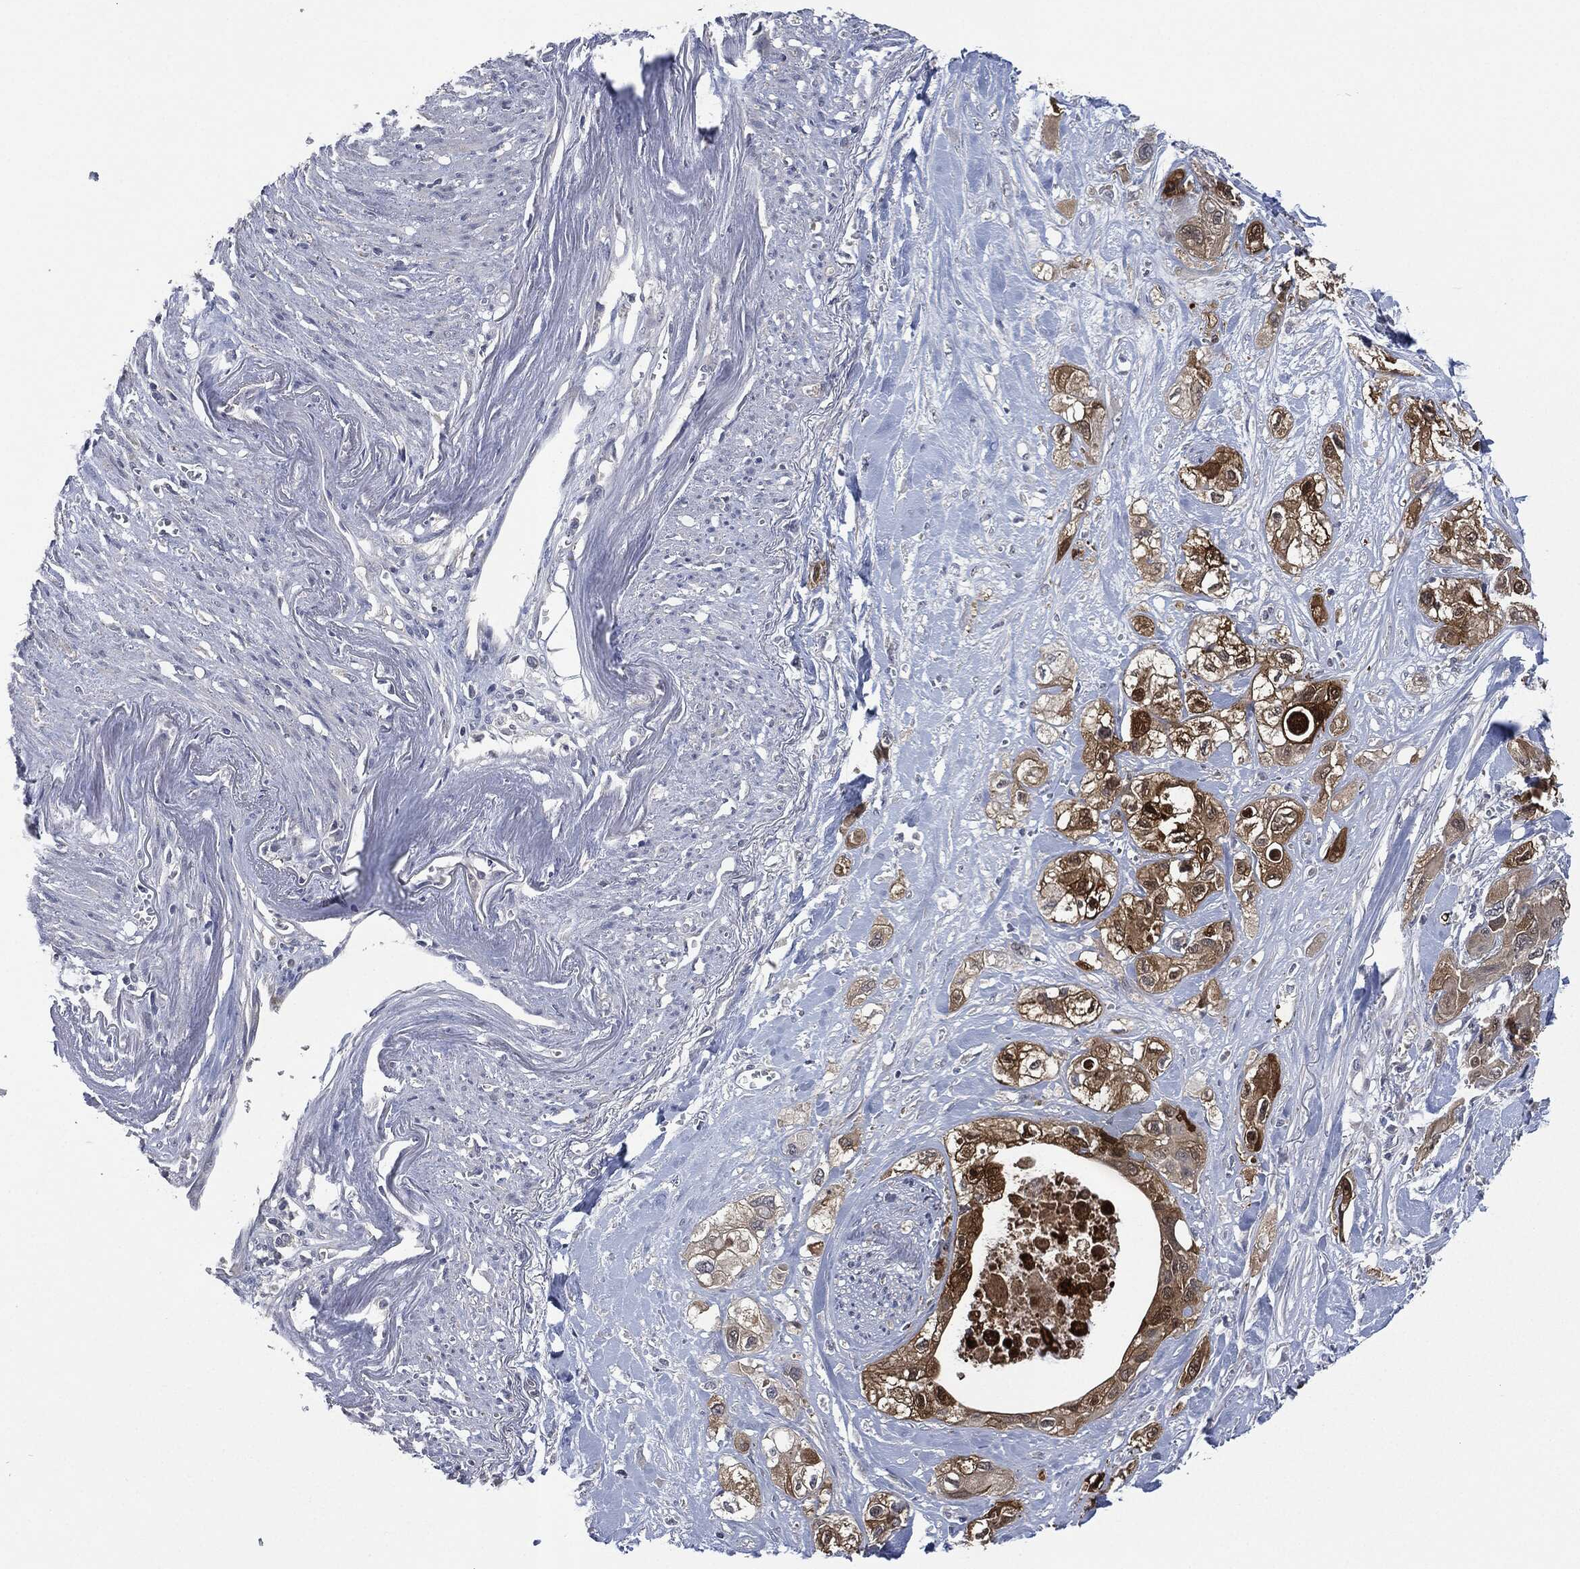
{"staining": {"intensity": "moderate", "quantity": "25%-75%", "location": "cytoplasmic/membranous"}, "tissue": "pancreatic cancer", "cell_type": "Tumor cells", "image_type": "cancer", "snomed": [{"axis": "morphology", "description": "Adenocarcinoma, NOS"}, {"axis": "topography", "description": "Pancreas"}], "caption": "A medium amount of moderate cytoplasmic/membranous staining is appreciated in approximately 25%-75% of tumor cells in pancreatic adenocarcinoma tissue.", "gene": "IL1RN", "patient": {"sex": "male", "age": 72}}